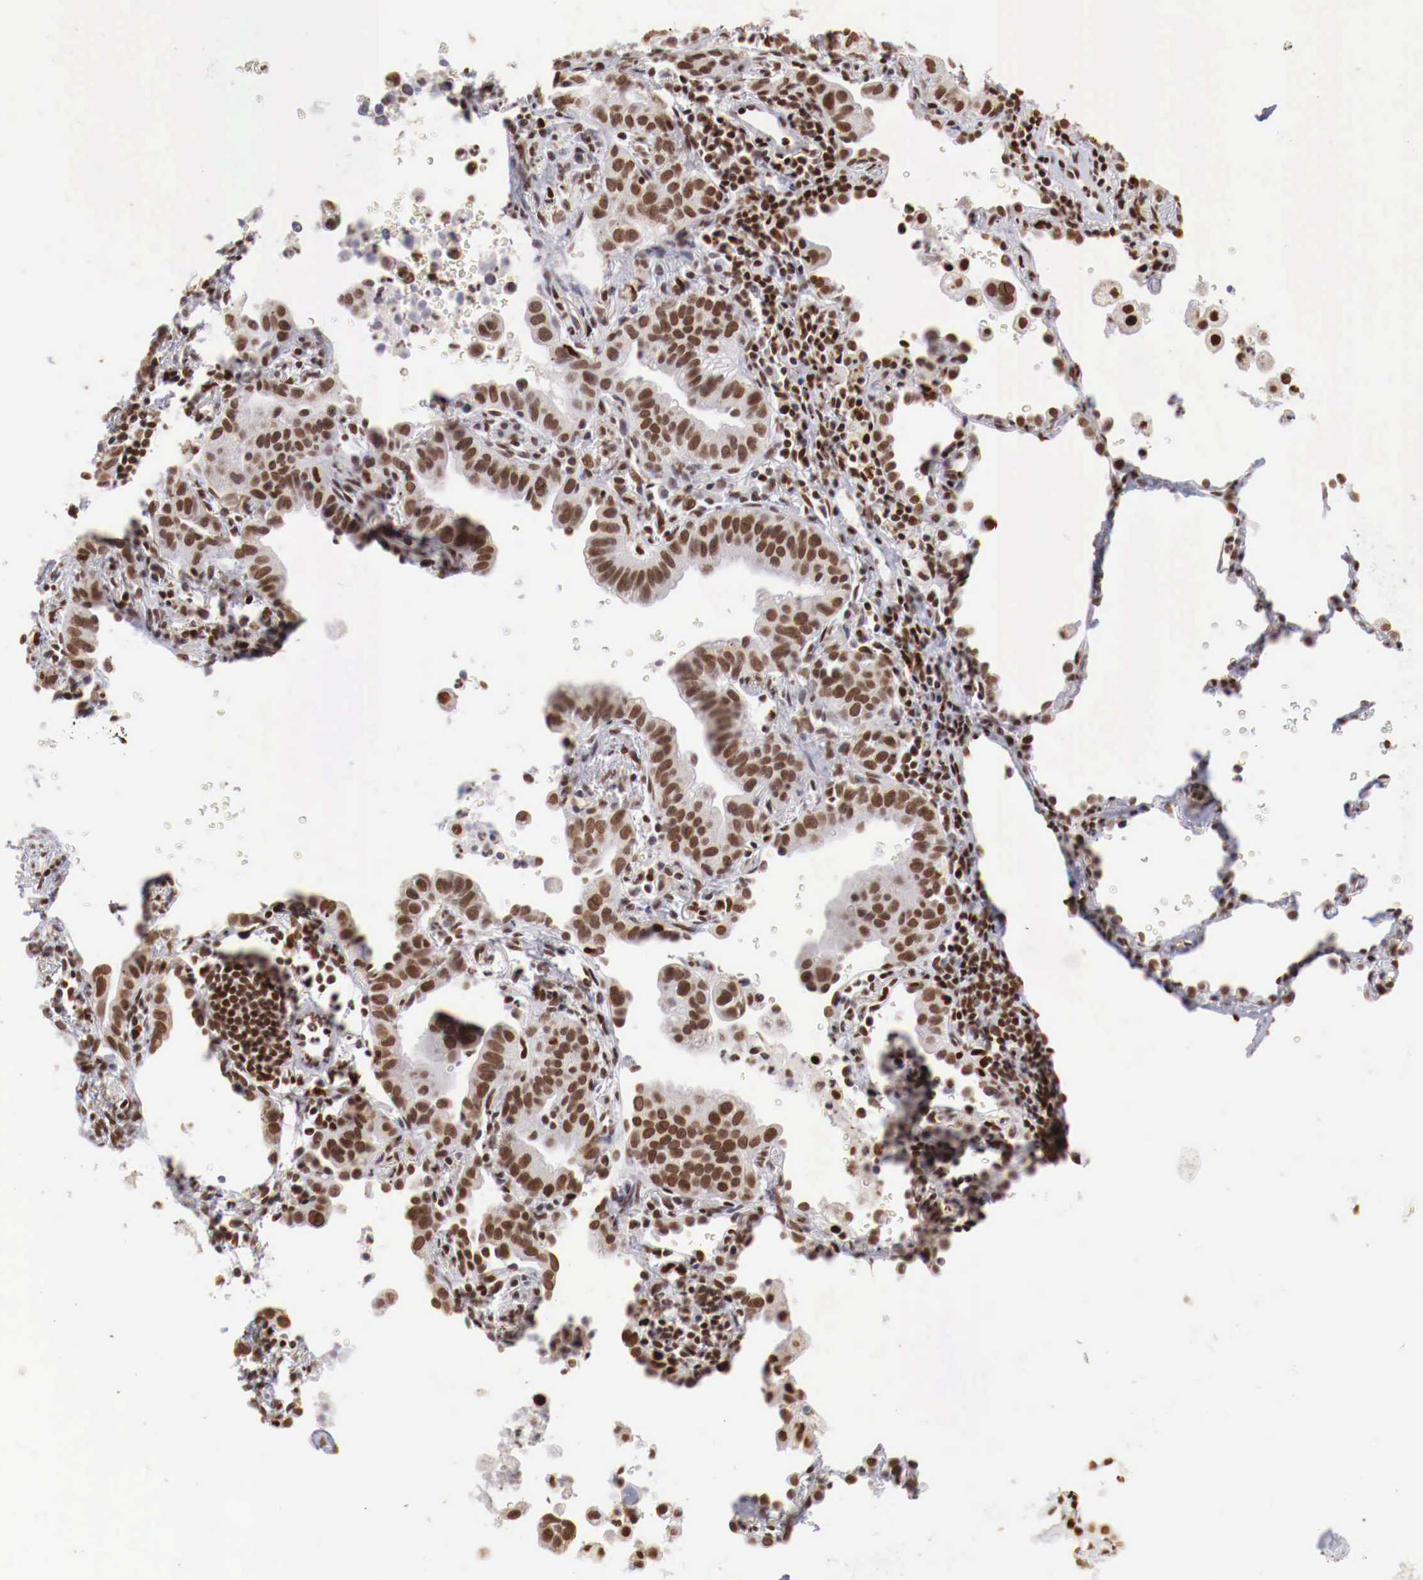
{"staining": {"intensity": "moderate", "quantity": ">75%", "location": "nuclear"}, "tissue": "lung cancer", "cell_type": "Tumor cells", "image_type": "cancer", "snomed": [{"axis": "morphology", "description": "Adenocarcinoma, NOS"}, {"axis": "topography", "description": "Lung"}], "caption": "The immunohistochemical stain labels moderate nuclear staining in tumor cells of lung cancer tissue.", "gene": "MAX", "patient": {"sex": "female", "age": 50}}